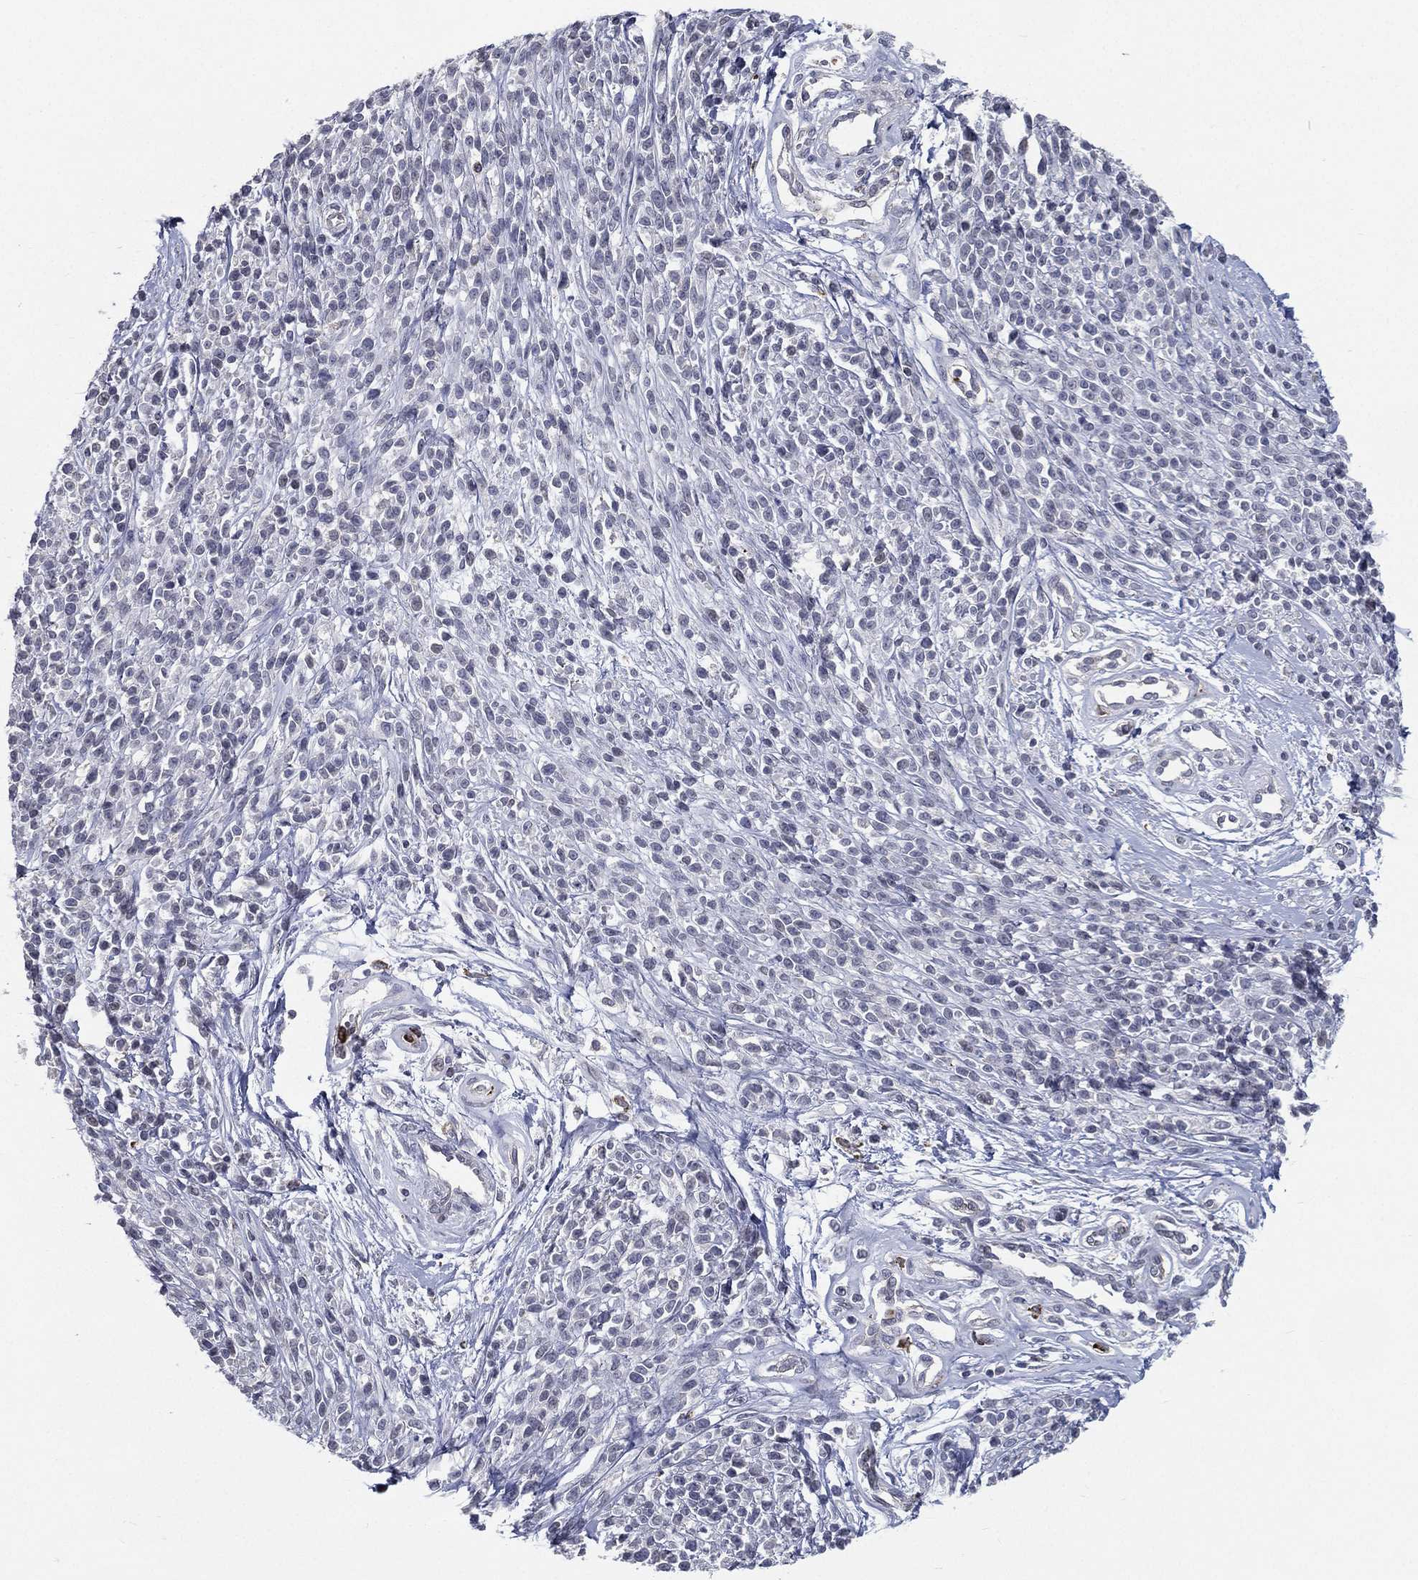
{"staining": {"intensity": "negative", "quantity": "none", "location": "none"}, "tissue": "melanoma", "cell_type": "Tumor cells", "image_type": "cancer", "snomed": [{"axis": "morphology", "description": "Malignant melanoma, NOS"}, {"axis": "topography", "description": "Skin"}, {"axis": "topography", "description": "Skin of trunk"}], "caption": "The histopathology image exhibits no staining of tumor cells in malignant melanoma. Nuclei are stained in blue.", "gene": "EVI2B", "patient": {"sex": "male", "age": 74}}